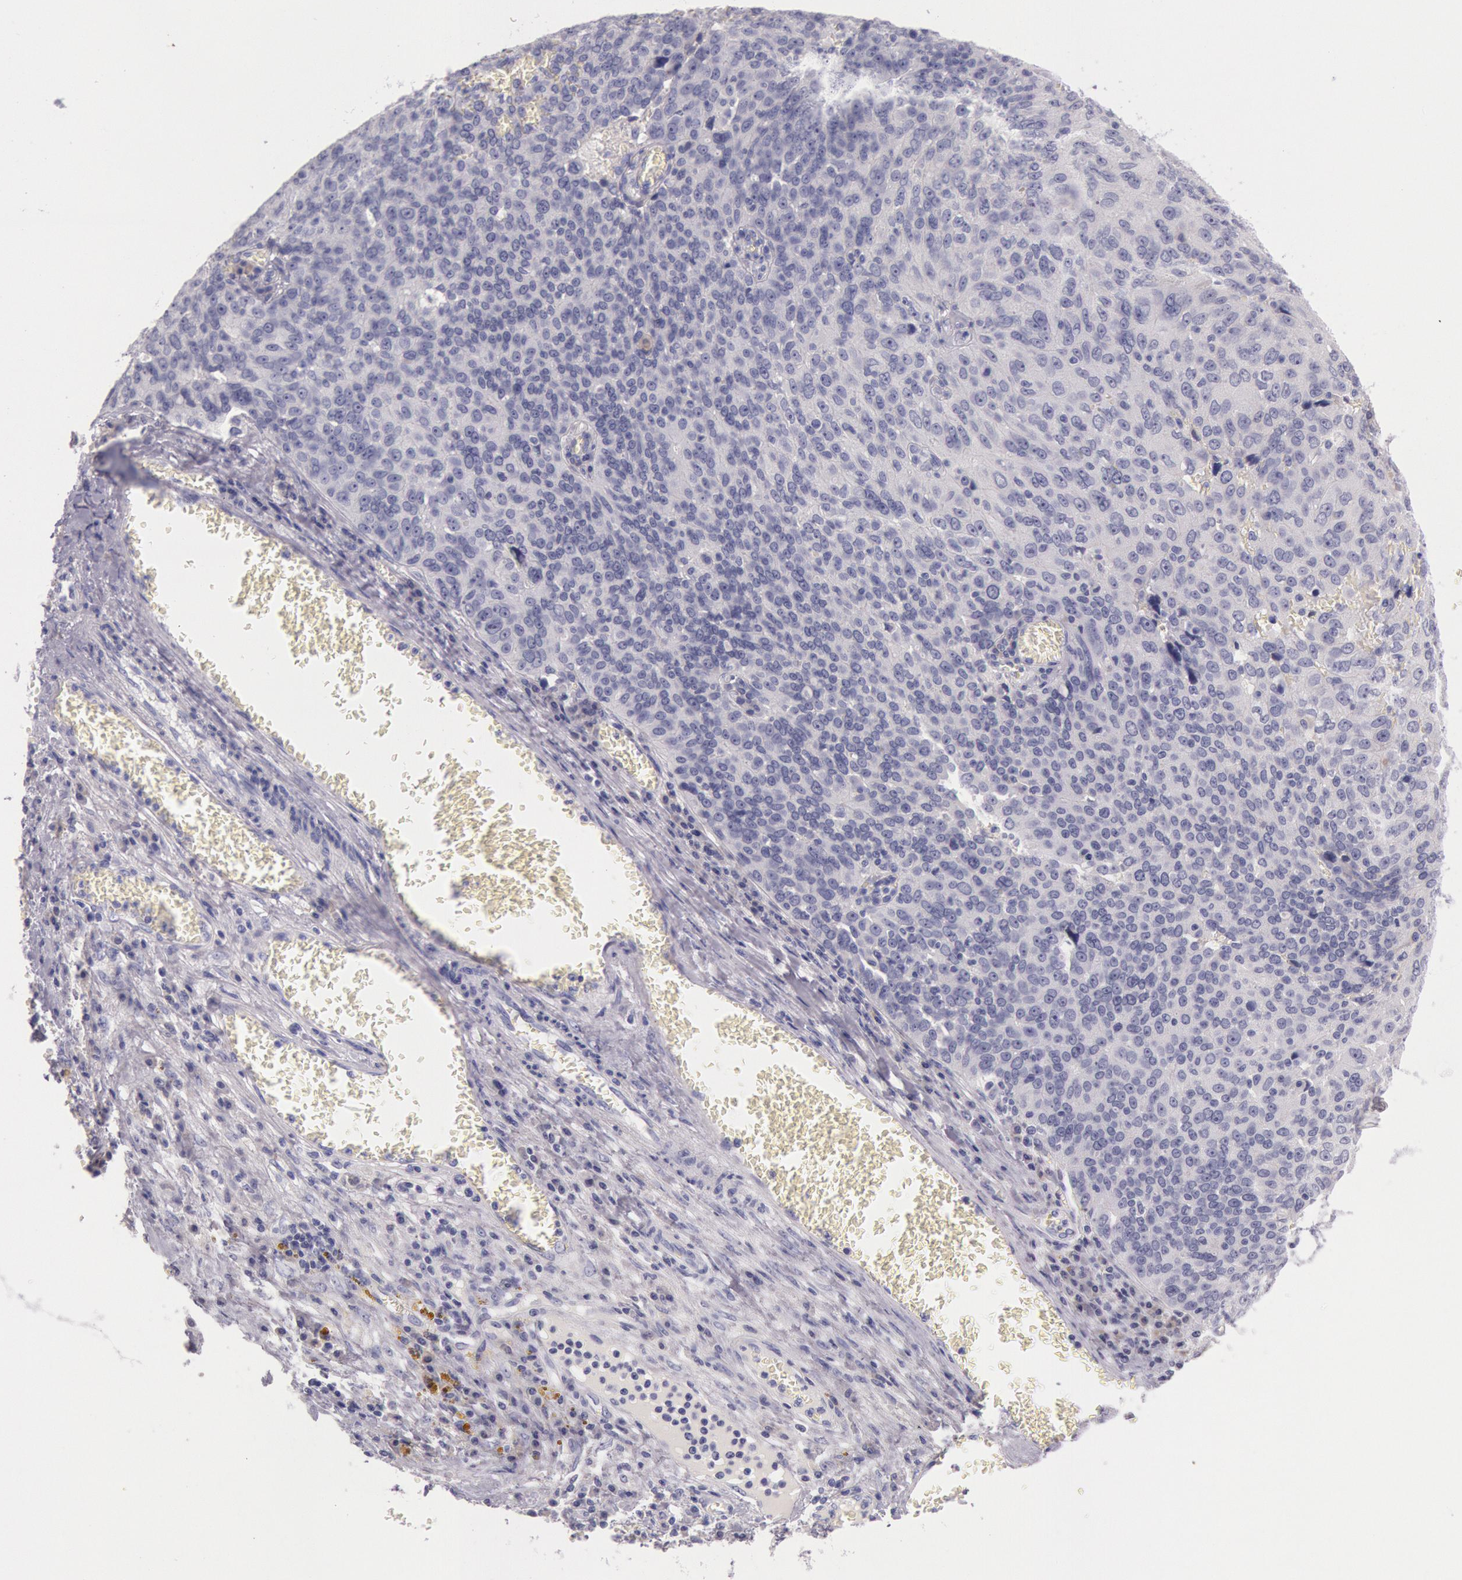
{"staining": {"intensity": "negative", "quantity": "none", "location": "none"}, "tissue": "ovarian cancer", "cell_type": "Tumor cells", "image_type": "cancer", "snomed": [{"axis": "morphology", "description": "Carcinoma, endometroid"}, {"axis": "topography", "description": "Ovary"}], "caption": "Ovarian endometroid carcinoma stained for a protein using IHC displays no positivity tumor cells.", "gene": "EGFR", "patient": {"sex": "female", "age": 75}}